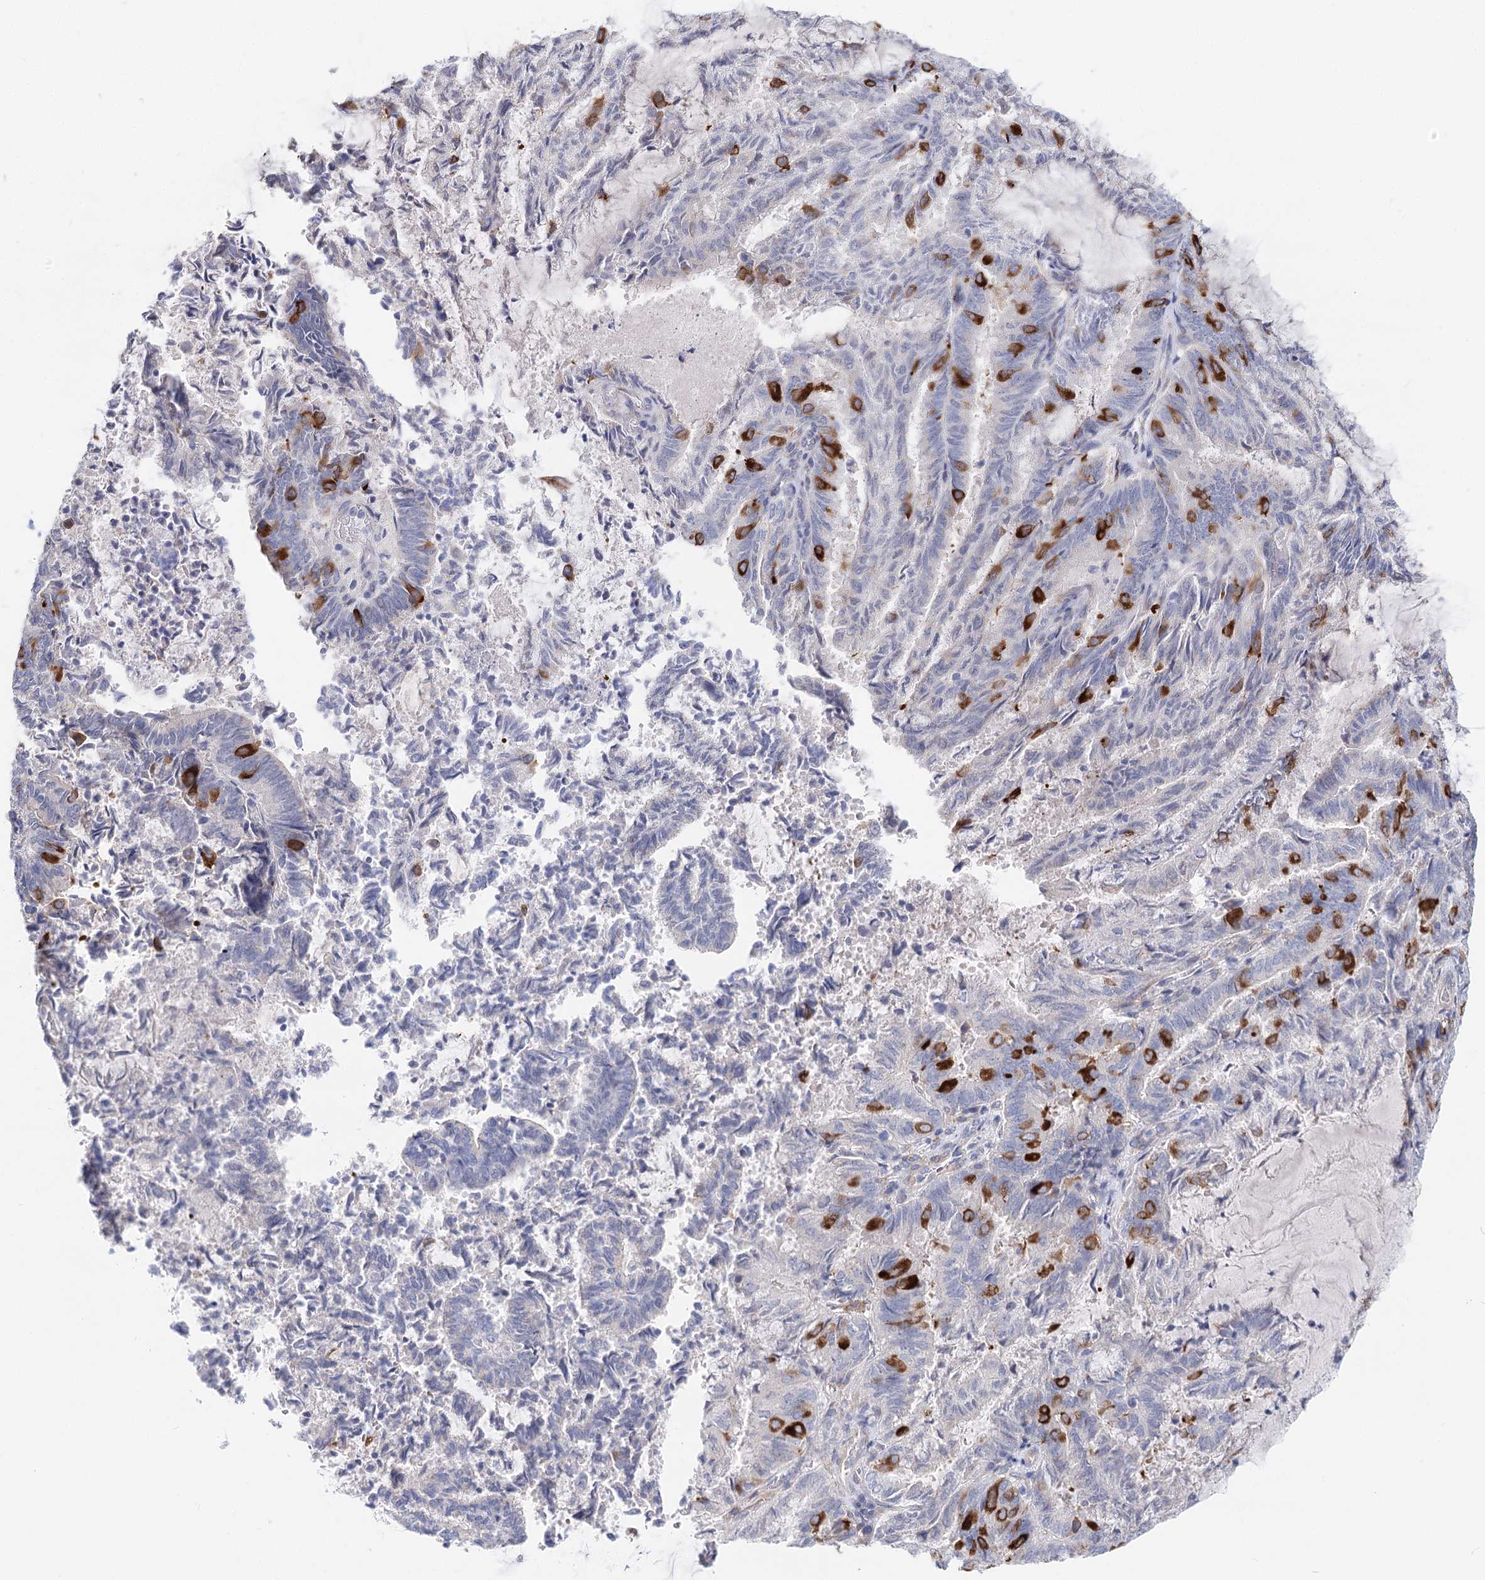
{"staining": {"intensity": "strong", "quantity": "<25%", "location": "cytoplasmic/membranous"}, "tissue": "endometrial cancer", "cell_type": "Tumor cells", "image_type": "cancer", "snomed": [{"axis": "morphology", "description": "Adenocarcinoma, NOS"}, {"axis": "topography", "description": "Endometrium"}], "caption": "DAB immunohistochemical staining of human endometrial cancer displays strong cytoplasmic/membranous protein expression in about <25% of tumor cells. (Brightfield microscopy of DAB IHC at high magnification).", "gene": "TEX12", "patient": {"sex": "female", "age": 80}}